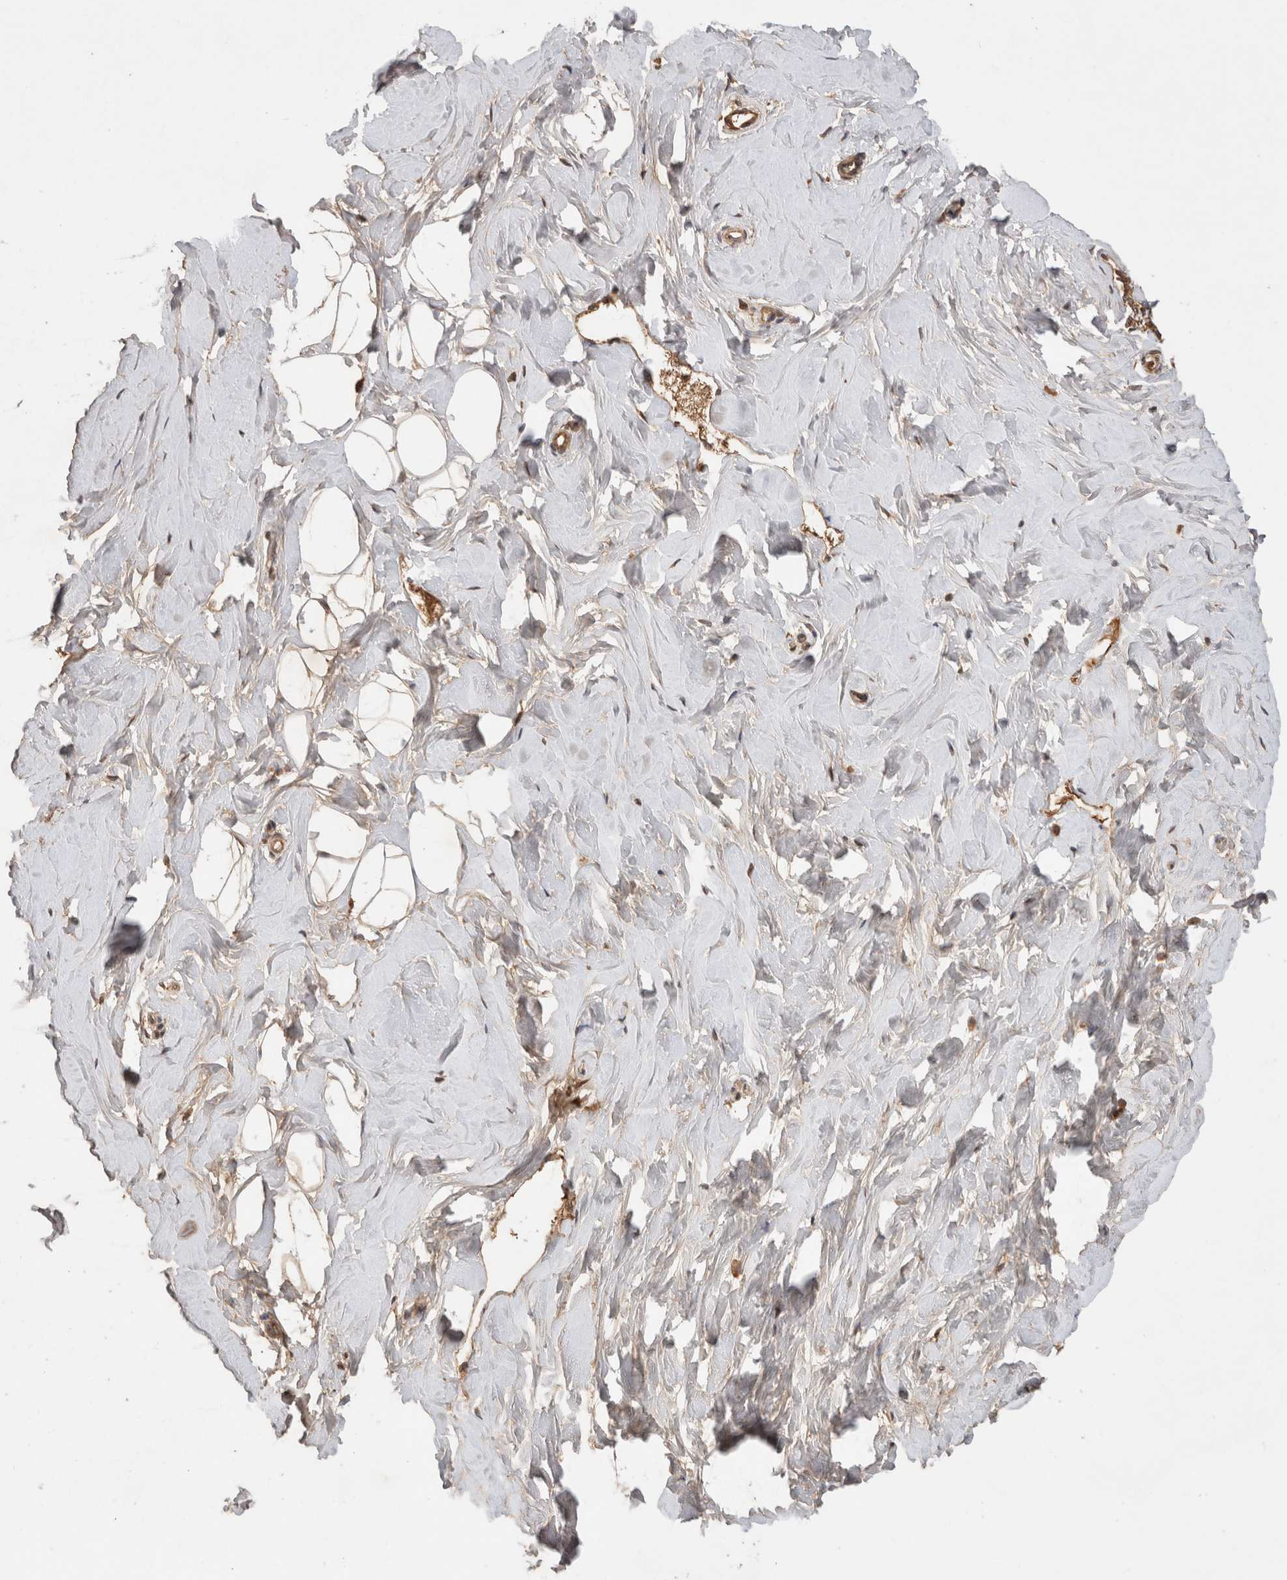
{"staining": {"intensity": "weak", "quantity": "<25%", "location": "cytoplasmic/membranous"}, "tissue": "breast", "cell_type": "Adipocytes", "image_type": "normal", "snomed": [{"axis": "morphology", "description": "Normal tissue, NOS"}, {"axis": "topography", "description": "Breast"}], "caption": "High power microscopy micrograph of an IHC micrograph of normal breast, revealing no significant positivity in adipocytes.", "gene": "PRMT3", "patient": {"sex": "female", "age": 23}}